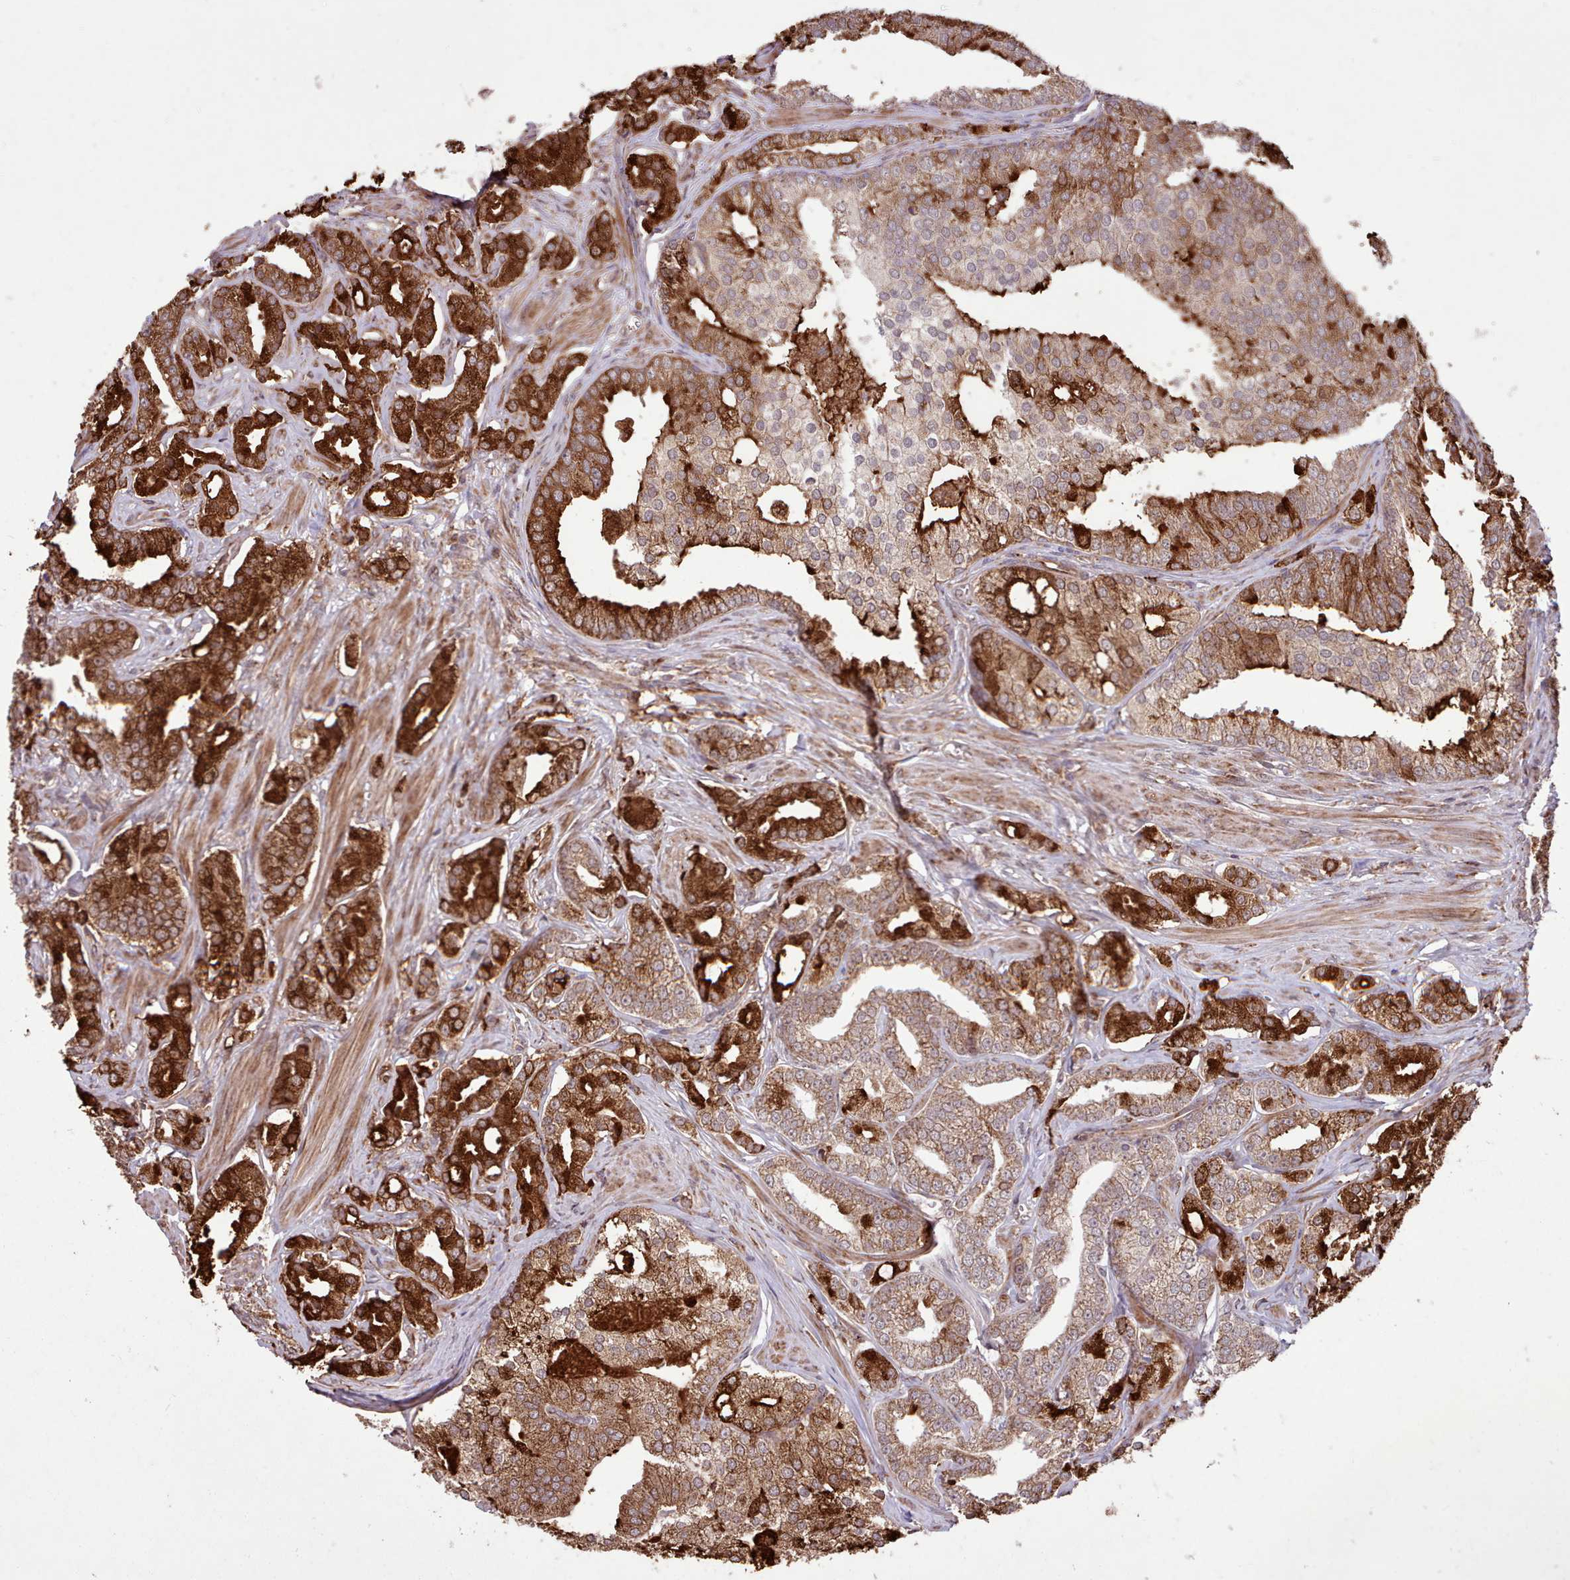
{"staining": {"intensity": "strong", "quantity": ">75%", "location": "cytoplasmic/membranous"}, "tissue": "prostate cancer", "cell_type": "Tumor cells", "image_type": "cancer", "snomed": [{"axis": "morphology", "description": "Adenocarcinoma, High grade"}, {"axis": "topography", "description": "Prostate"}], "caption": "Protein staining displays strong cytoplasmic/membranous expression in approximately >75% of tumor cells in high-grade adenocarcinoma (prostate). (Brightfield microscopy of DAB IHC at high magnification).", "gene": "TTLL3", "patient": {"sex": "male", "age": 50}}